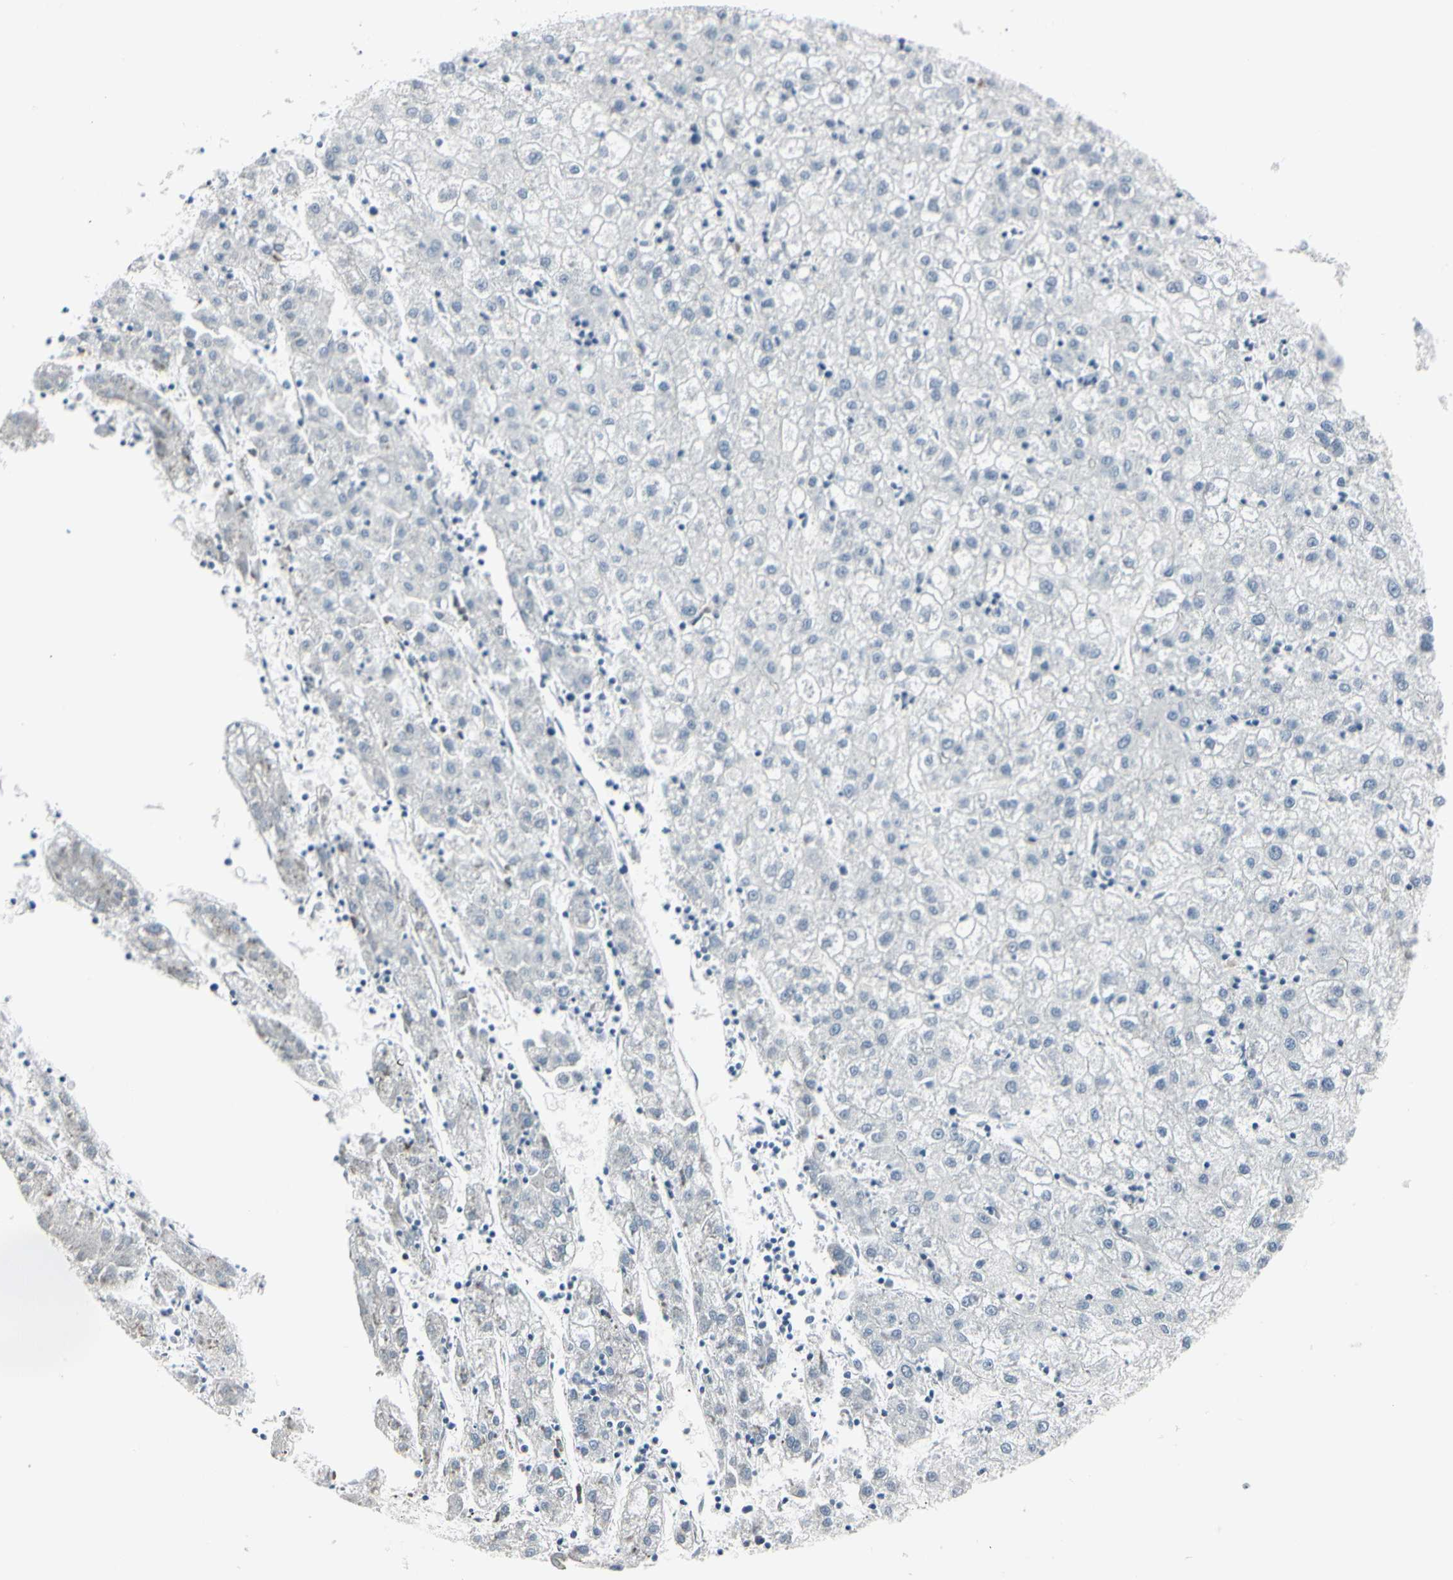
{"staining": {"intensity": "negative", "quantity": "none", "location": "none"}, "tissue": "liver cancer", "cell_type": "Tumor cells", "image_type": "cancer", "snomed": [{"axis": "morphology", "description": "Carcinoma, Hepatocellular, NOS"}, {"axis": "topography", "description": "Liver"}], "caption": "Tumor cells are negative for brown protein staining in liver cancer (hepatocellular carcinoma). (DAB immunohistochemistry (IHC) with hematoxylin counter stain).", "gene": "DMPK", "patient": {"sex": "male", "age": 72}}